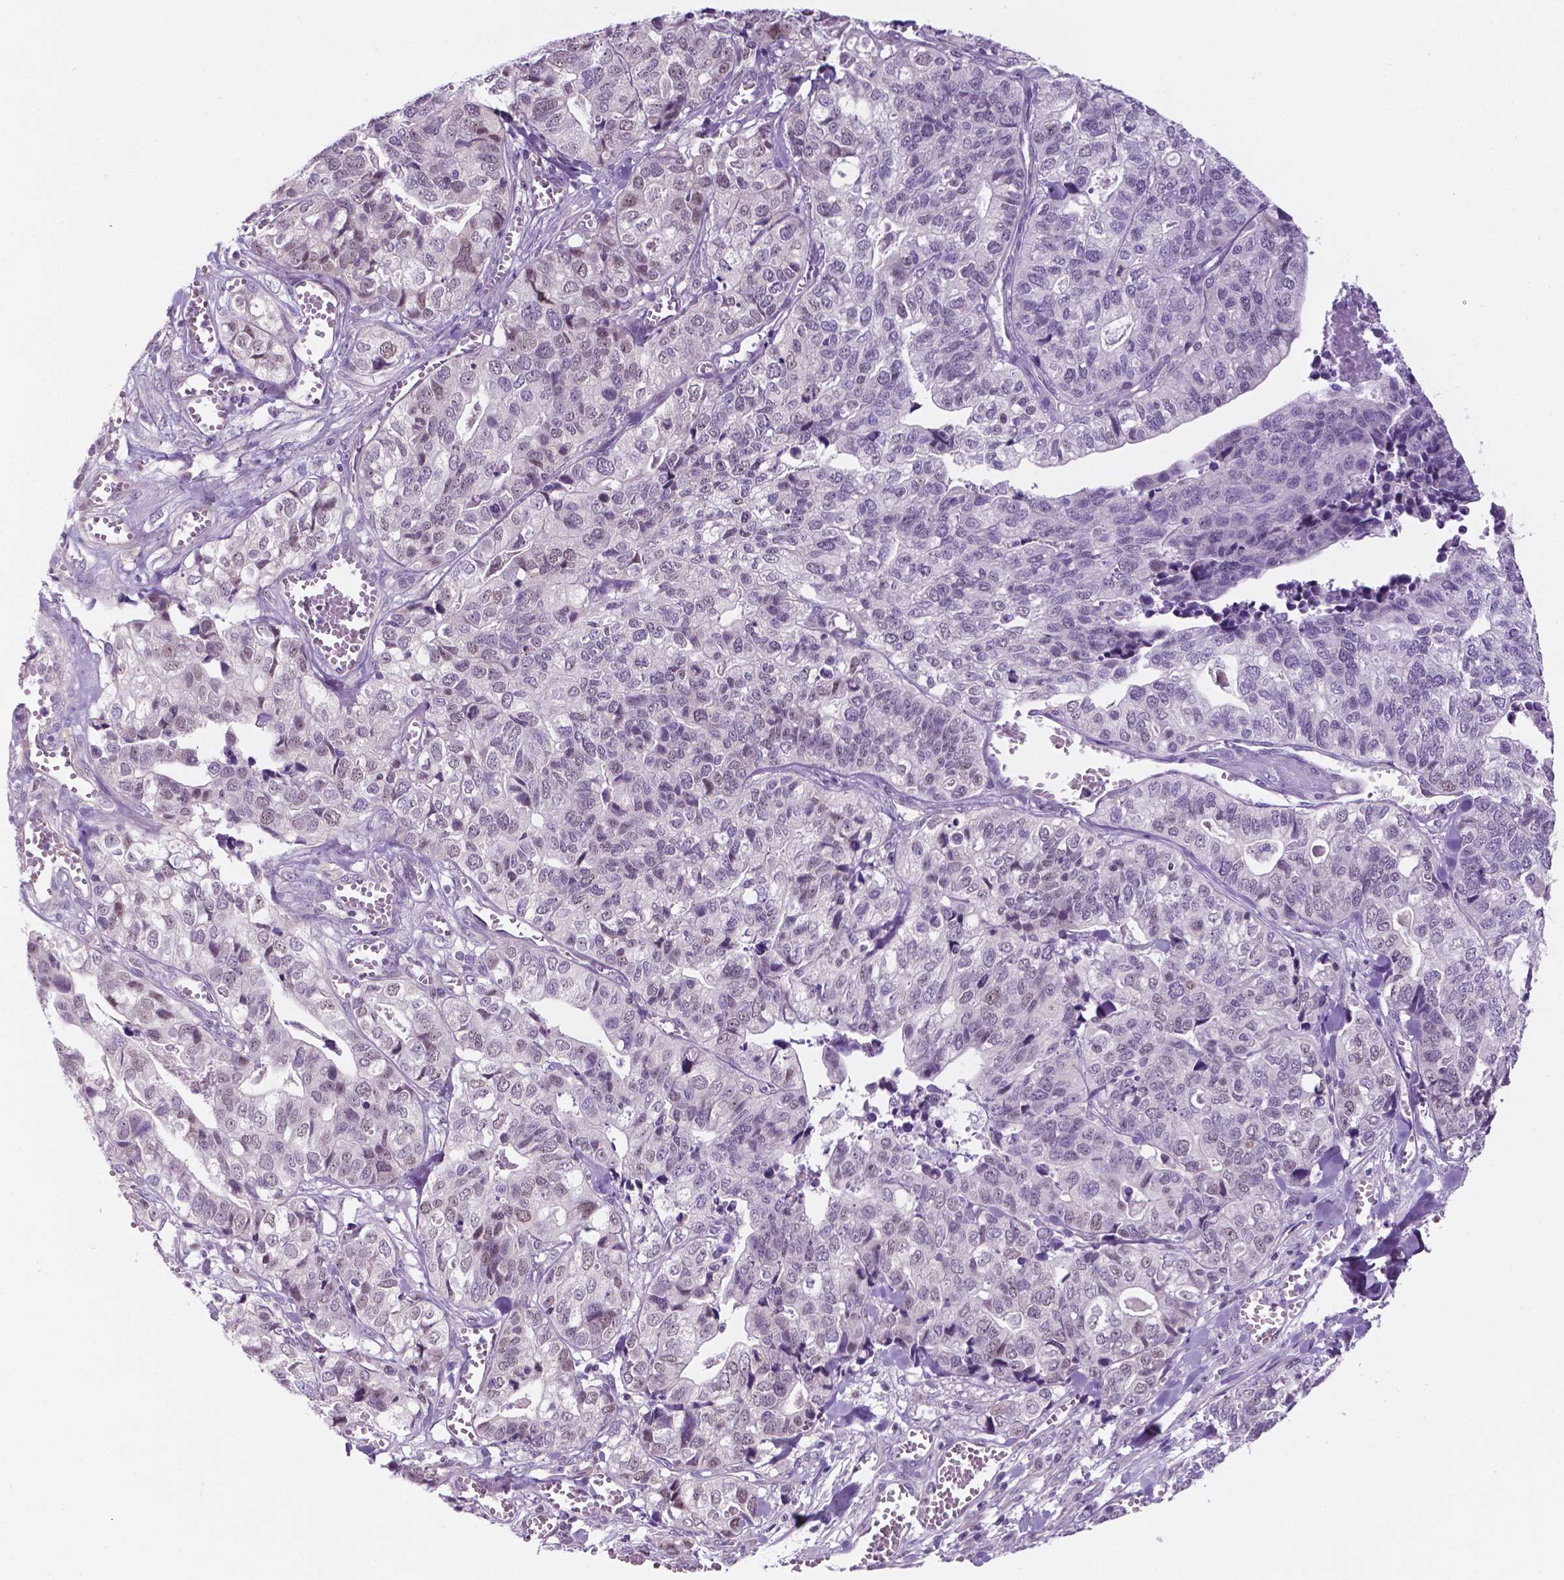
{"staining": {"intensity": "negative", "quantity": "none", "location": "none"}, "tissue": "stomach cancer", "cell_type": "Tumor cells", "image_type": "cancer", "snomed": [{"axis": "morphology", "description": "Adenocarcinoma, NOS"}, {"axis": "topography", "description": "Stomach, upper"}], "caption": "This is an immunohistochemistry photomicrograph of stomach cancer (adenocarcinoma). There is no positivity in tumor cells.", "gene": "FAM50B", "patient": {"sex": "female", "age": 67}}